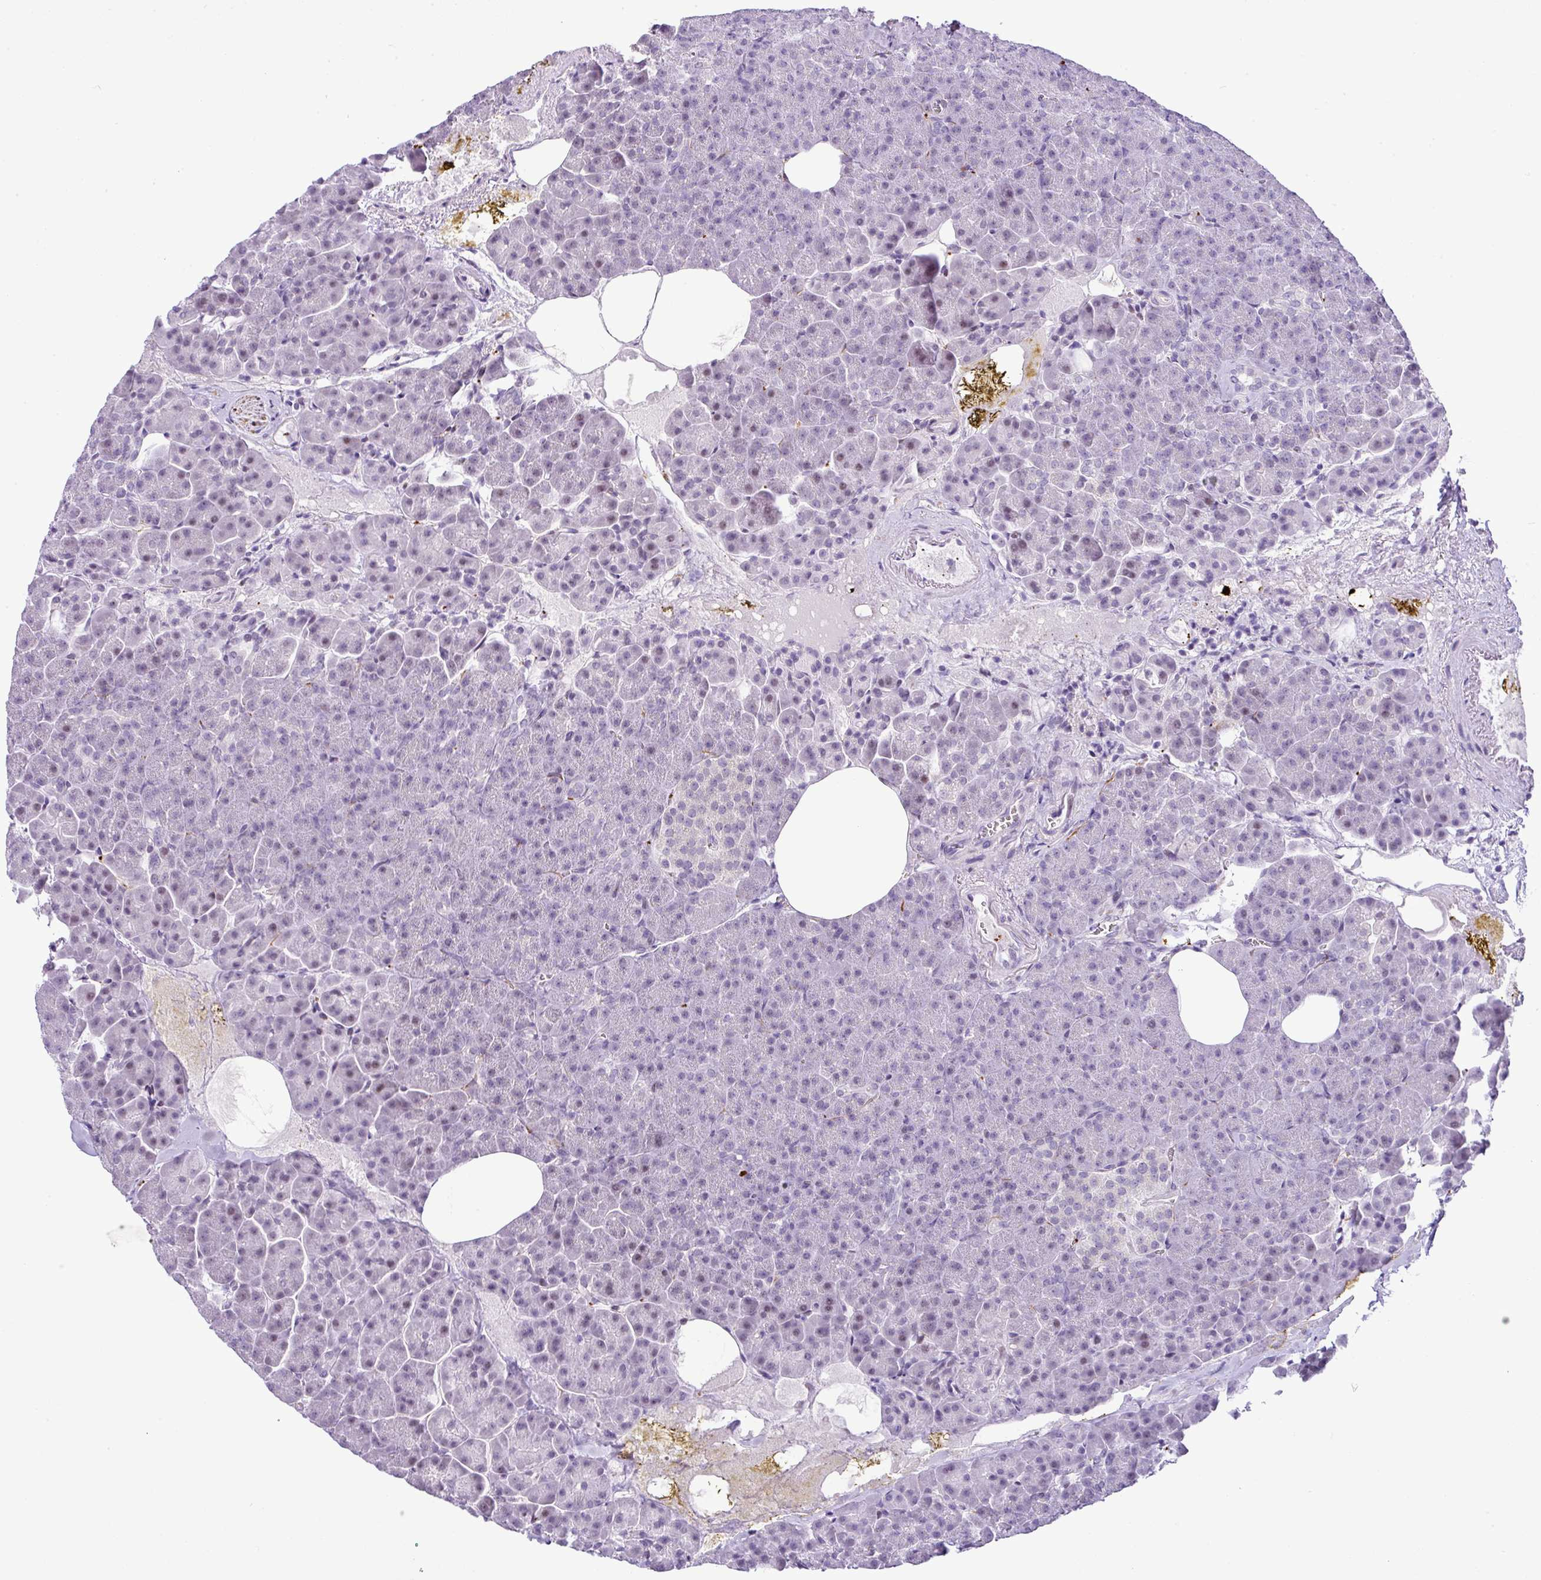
{"staining": {"intensity": "negative", "quantity": "none", "location": "none"}, "tissue": "pancreas", "cell_type": "Exocrine glandular cells", "image_type": "normal", "snomed": [{"axis": "morphology", "description": "Normal tissue, NOS"}, {"axis": "topography", "description": "Pancreas"}], "caption": "Pancreas stained for a protein using IHC displays no positivity exocrine glandular cells.", "gene": "CMTM5", "patient": {"sex": "female", "age": 74}}